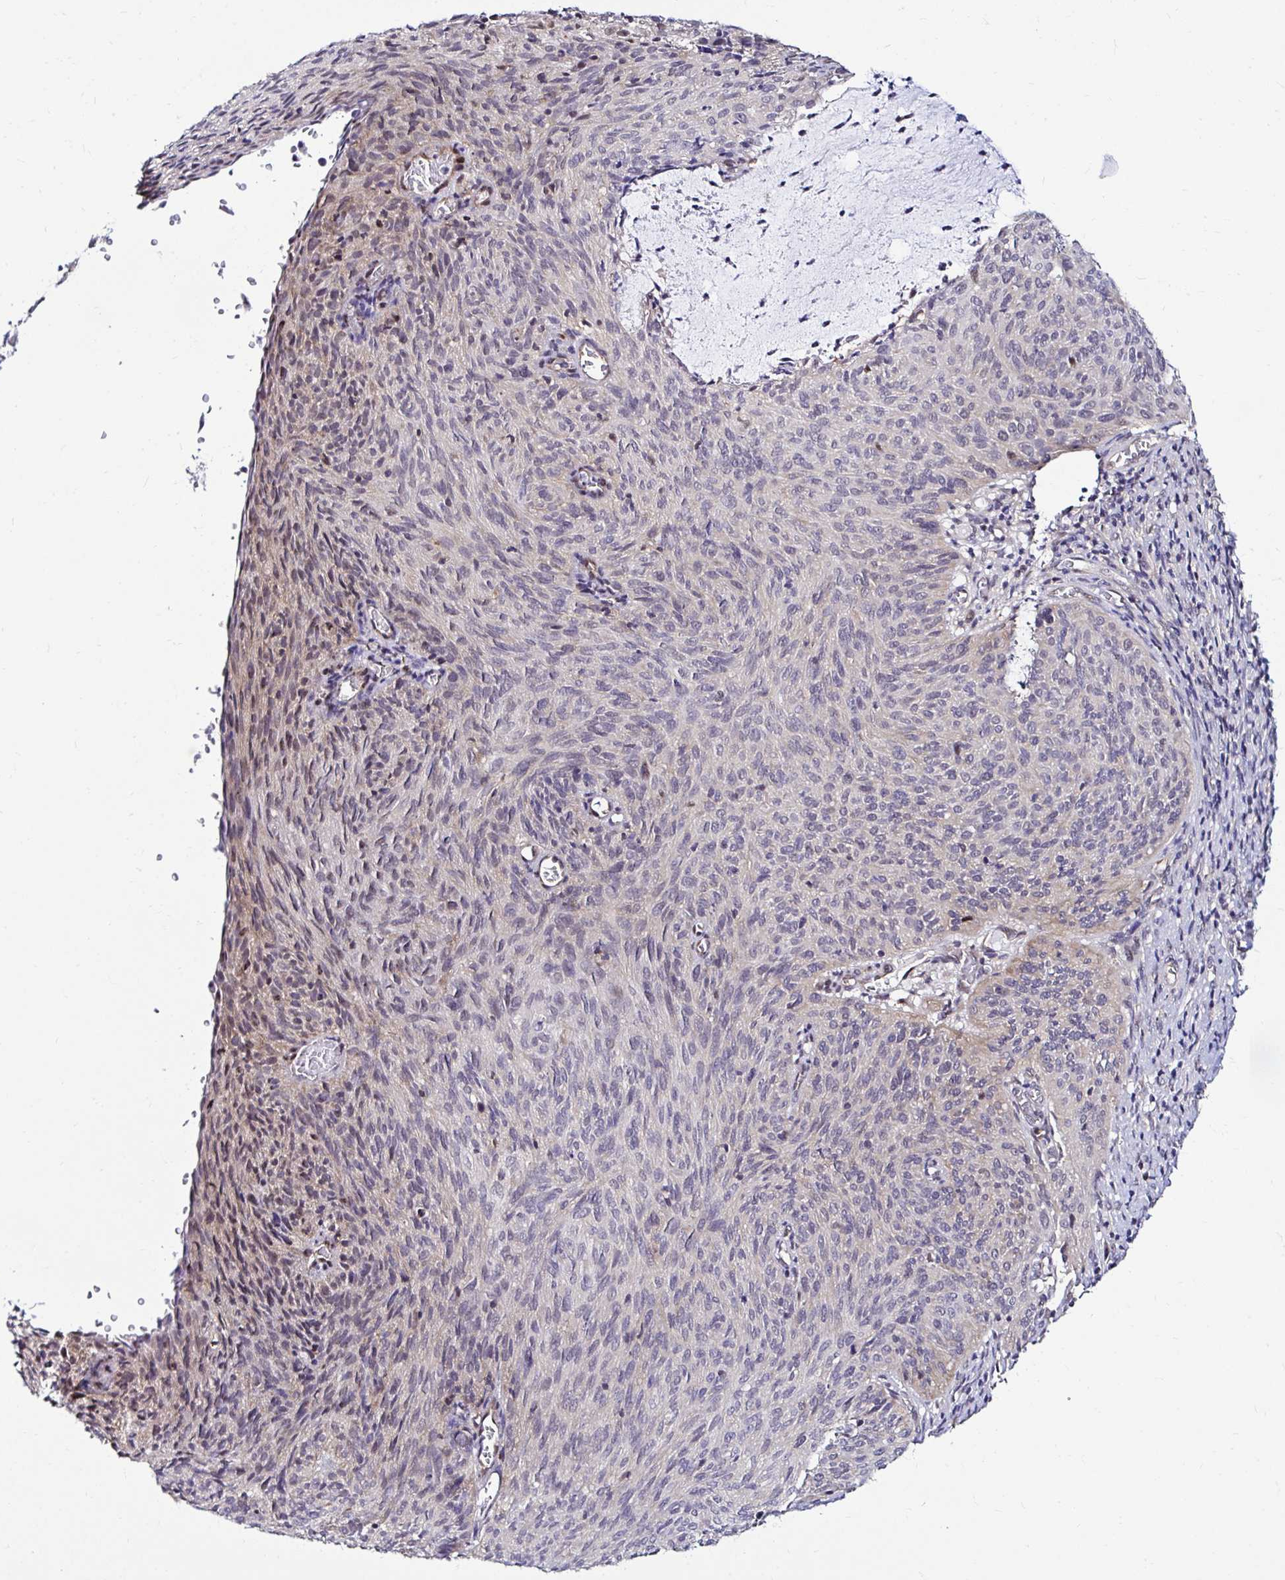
{"staining": {"intensity": "weak", "quantity": "<25%", "location": "nuclear"}, "tissue": "cervical cancer", "cell_type": "Tumor cells", "image_type": "cancer", "snomed": [{"axis": "morphology", "description": "Squamous cell carcinoma, NOS"}, {"axis": "topography", "description": "Cervix"}], "caption": "DAB immunohistochemical staining of human squamous cell carcinoma (cervical) demonstrates no significant staining in tumor cells.", "gene": "PSMD3", "patient": {"sex": "female", "age": 49}}